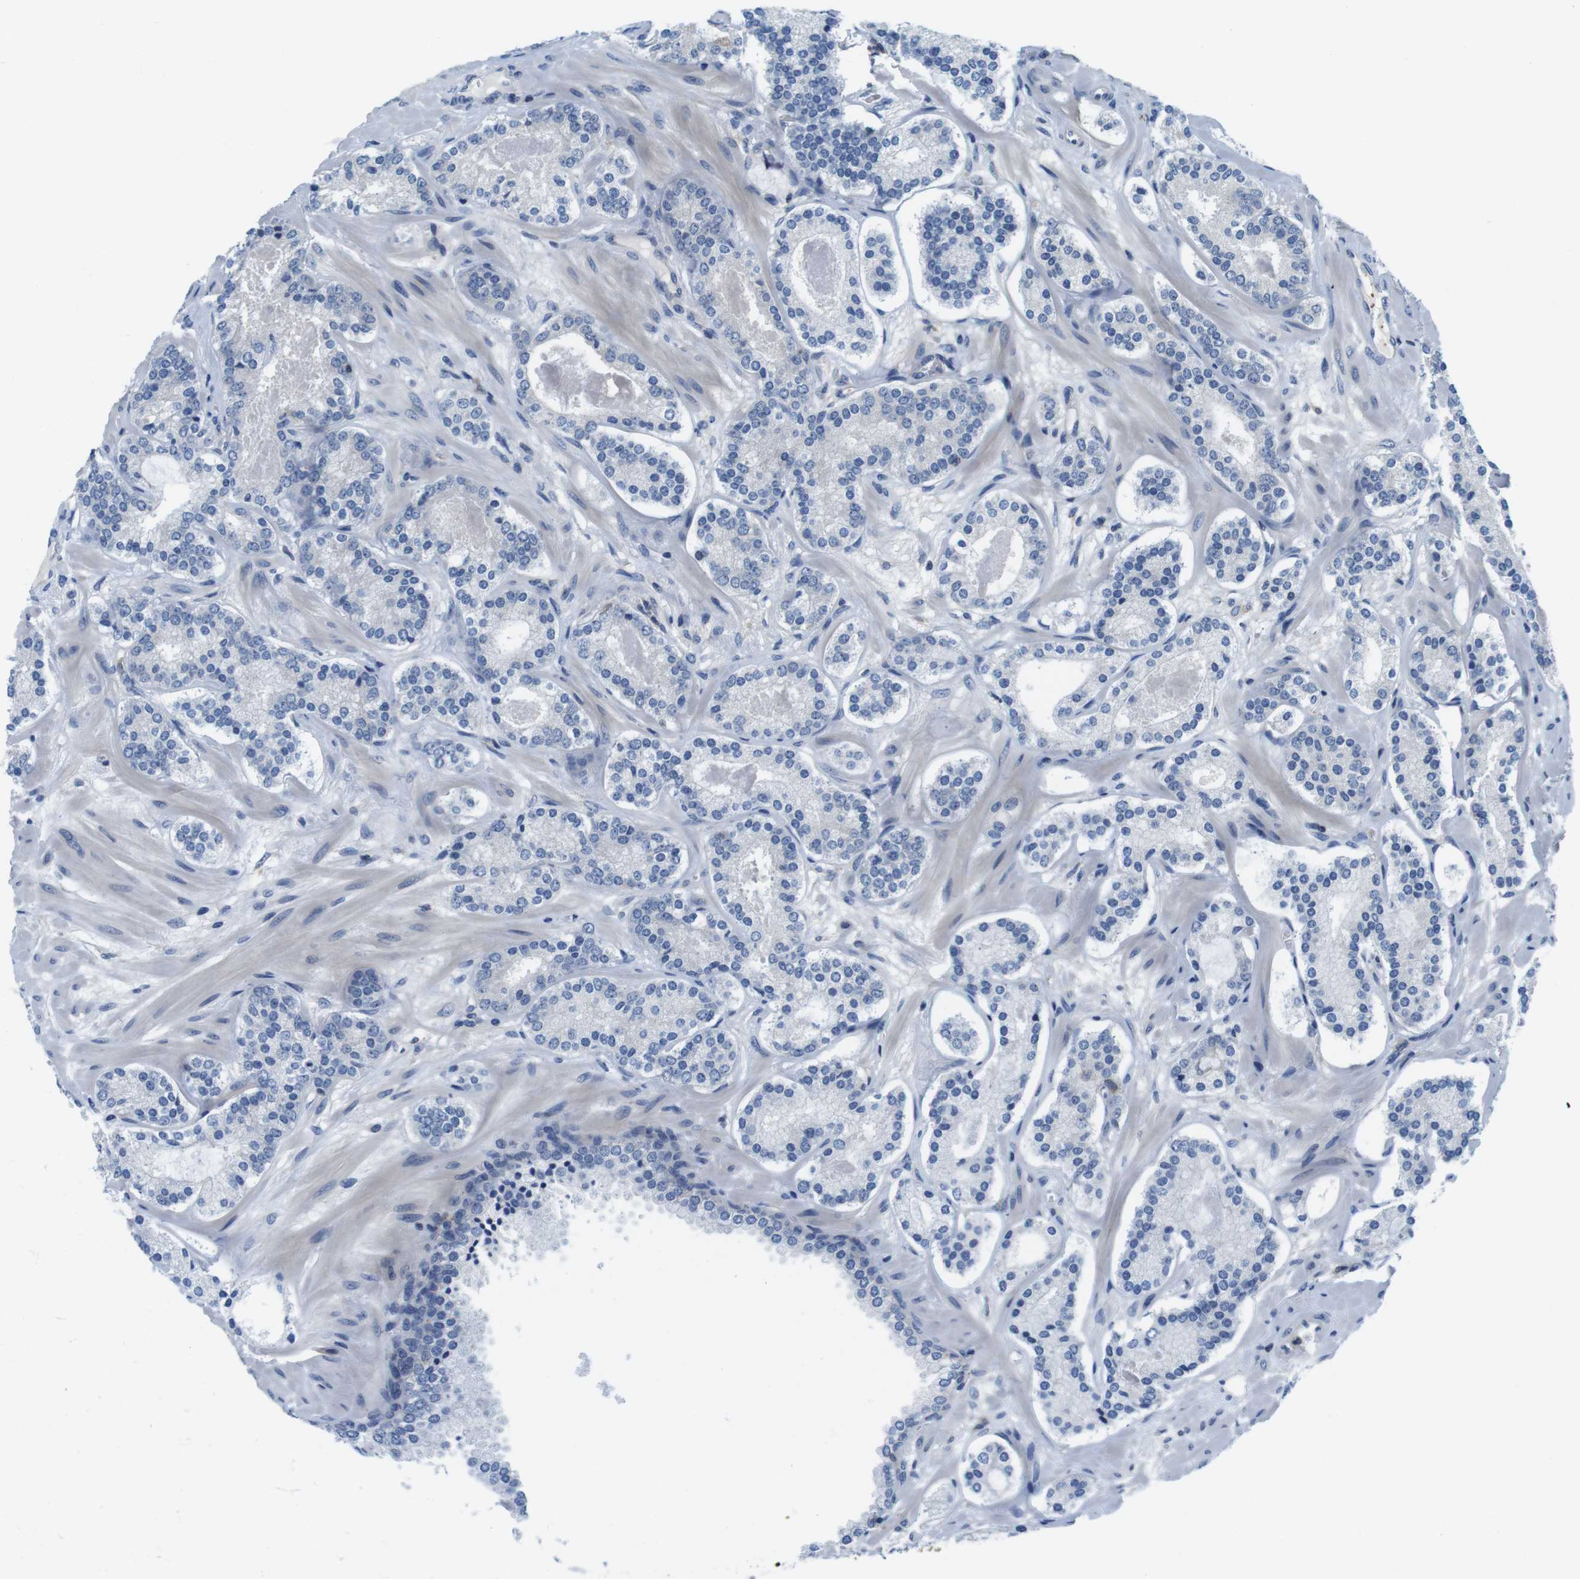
{"staining": {"intensity": "negative", "quantity": "none", "location": "none"}, "tissue": "prostate cancer", "cell_type": "Tumor cells", "image_type": "cancer", "snomed": [{"axis": "morphology", "description": "Adenocarcinoma, Low grade"}, {"axis": "topography", "description": "Prostate"}], "caption": "Photomicrograph shows no significant protein positivity in tumor cells of prostate cancer.", "gene": "HERPUD2", "patient": {"sex": "male", "age": 63}}